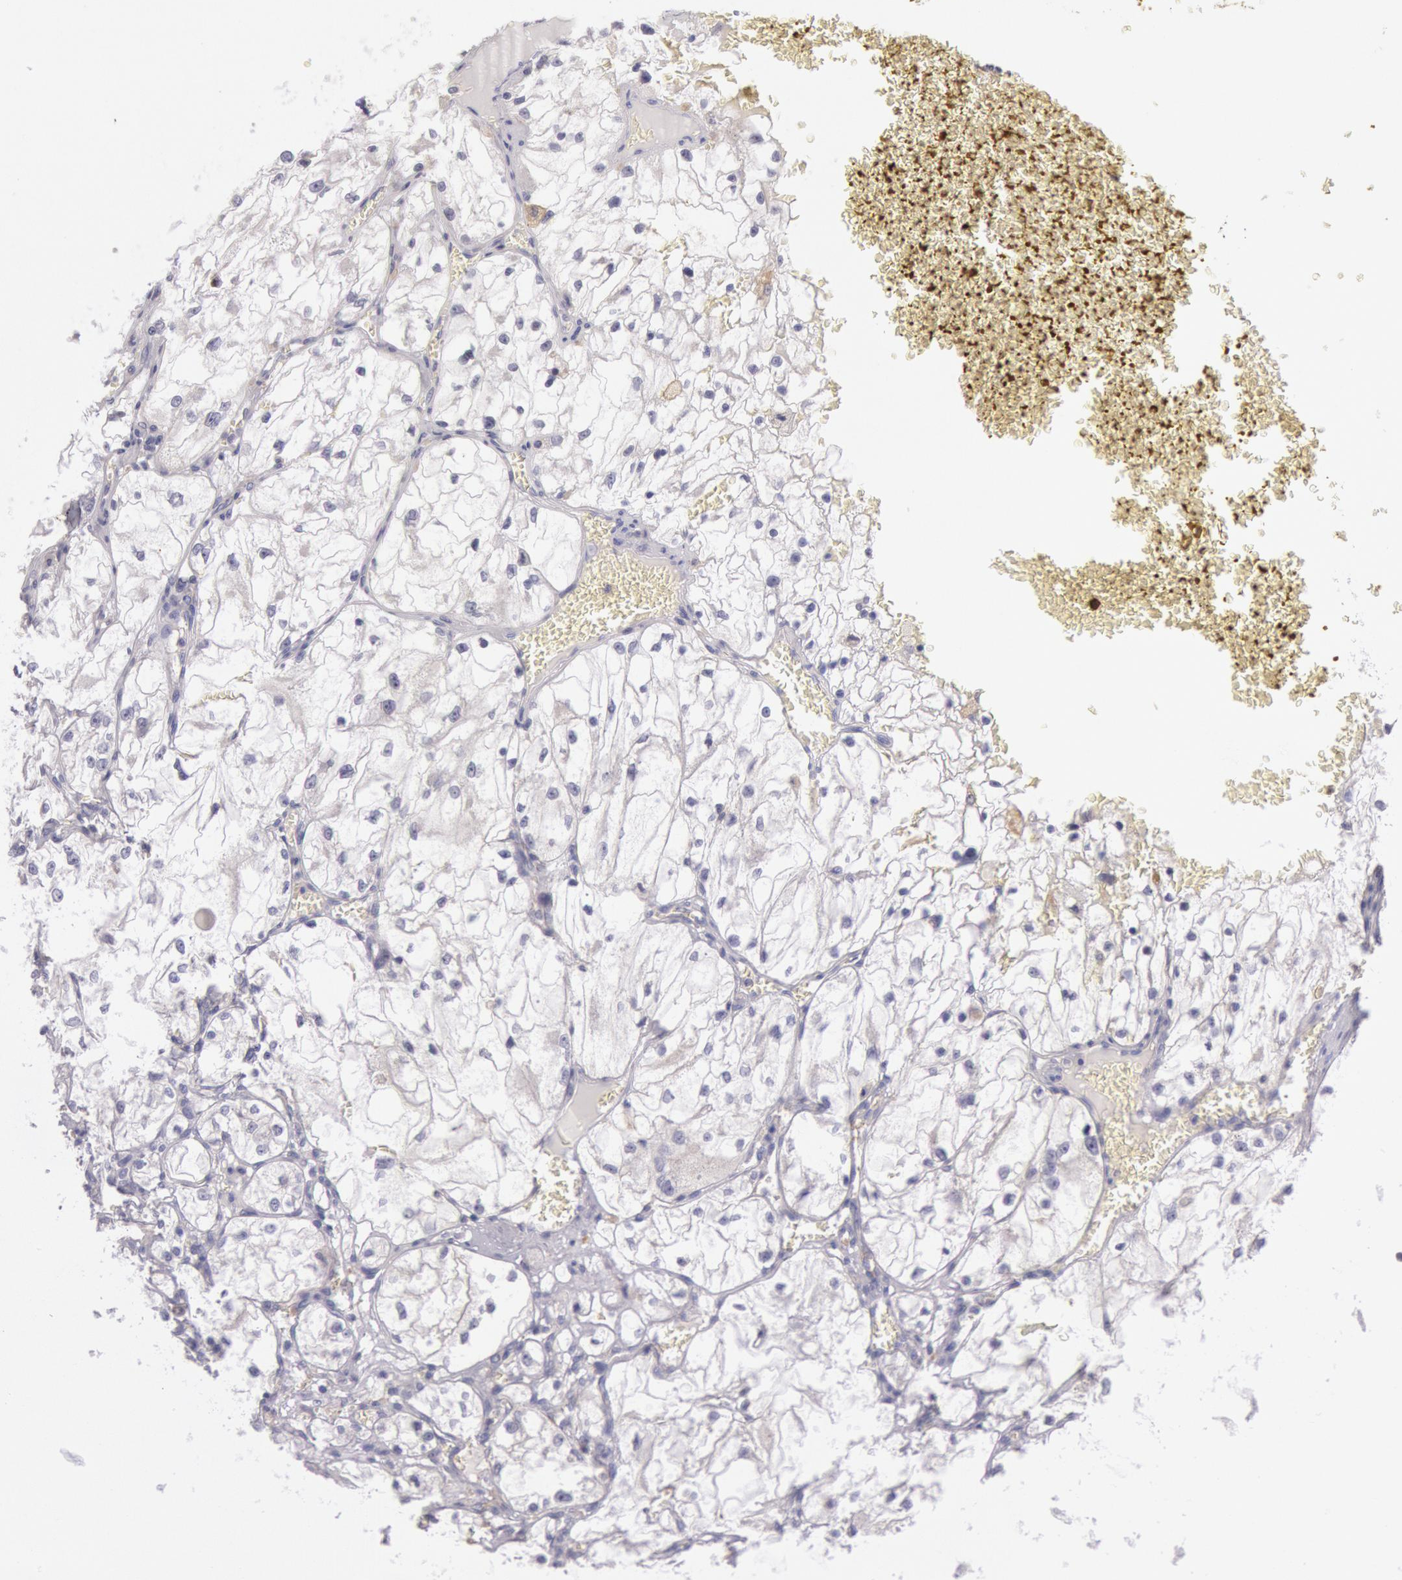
{"staining": {"intensity": "negative", "quantity": "none", "location": "none"}, "tissue": "renal cancer", "cell_type": "Tumor cells", "image_type": "cancer", "snomed": [{"axis": "morphology", "description": "Adenocarcinoma, NOS"}, {"axis": "topography", "description": "Kidney"}], "caption": "Histopathology image shows no protein expression in tumor cells of renal cancer (adenocarcinoma) tissue. (DAB immunohistochemistry (IHC) with hematoxylin counter stain).", "gene": "MYO5A", "patient": {"sex": "male", "age": 61}}